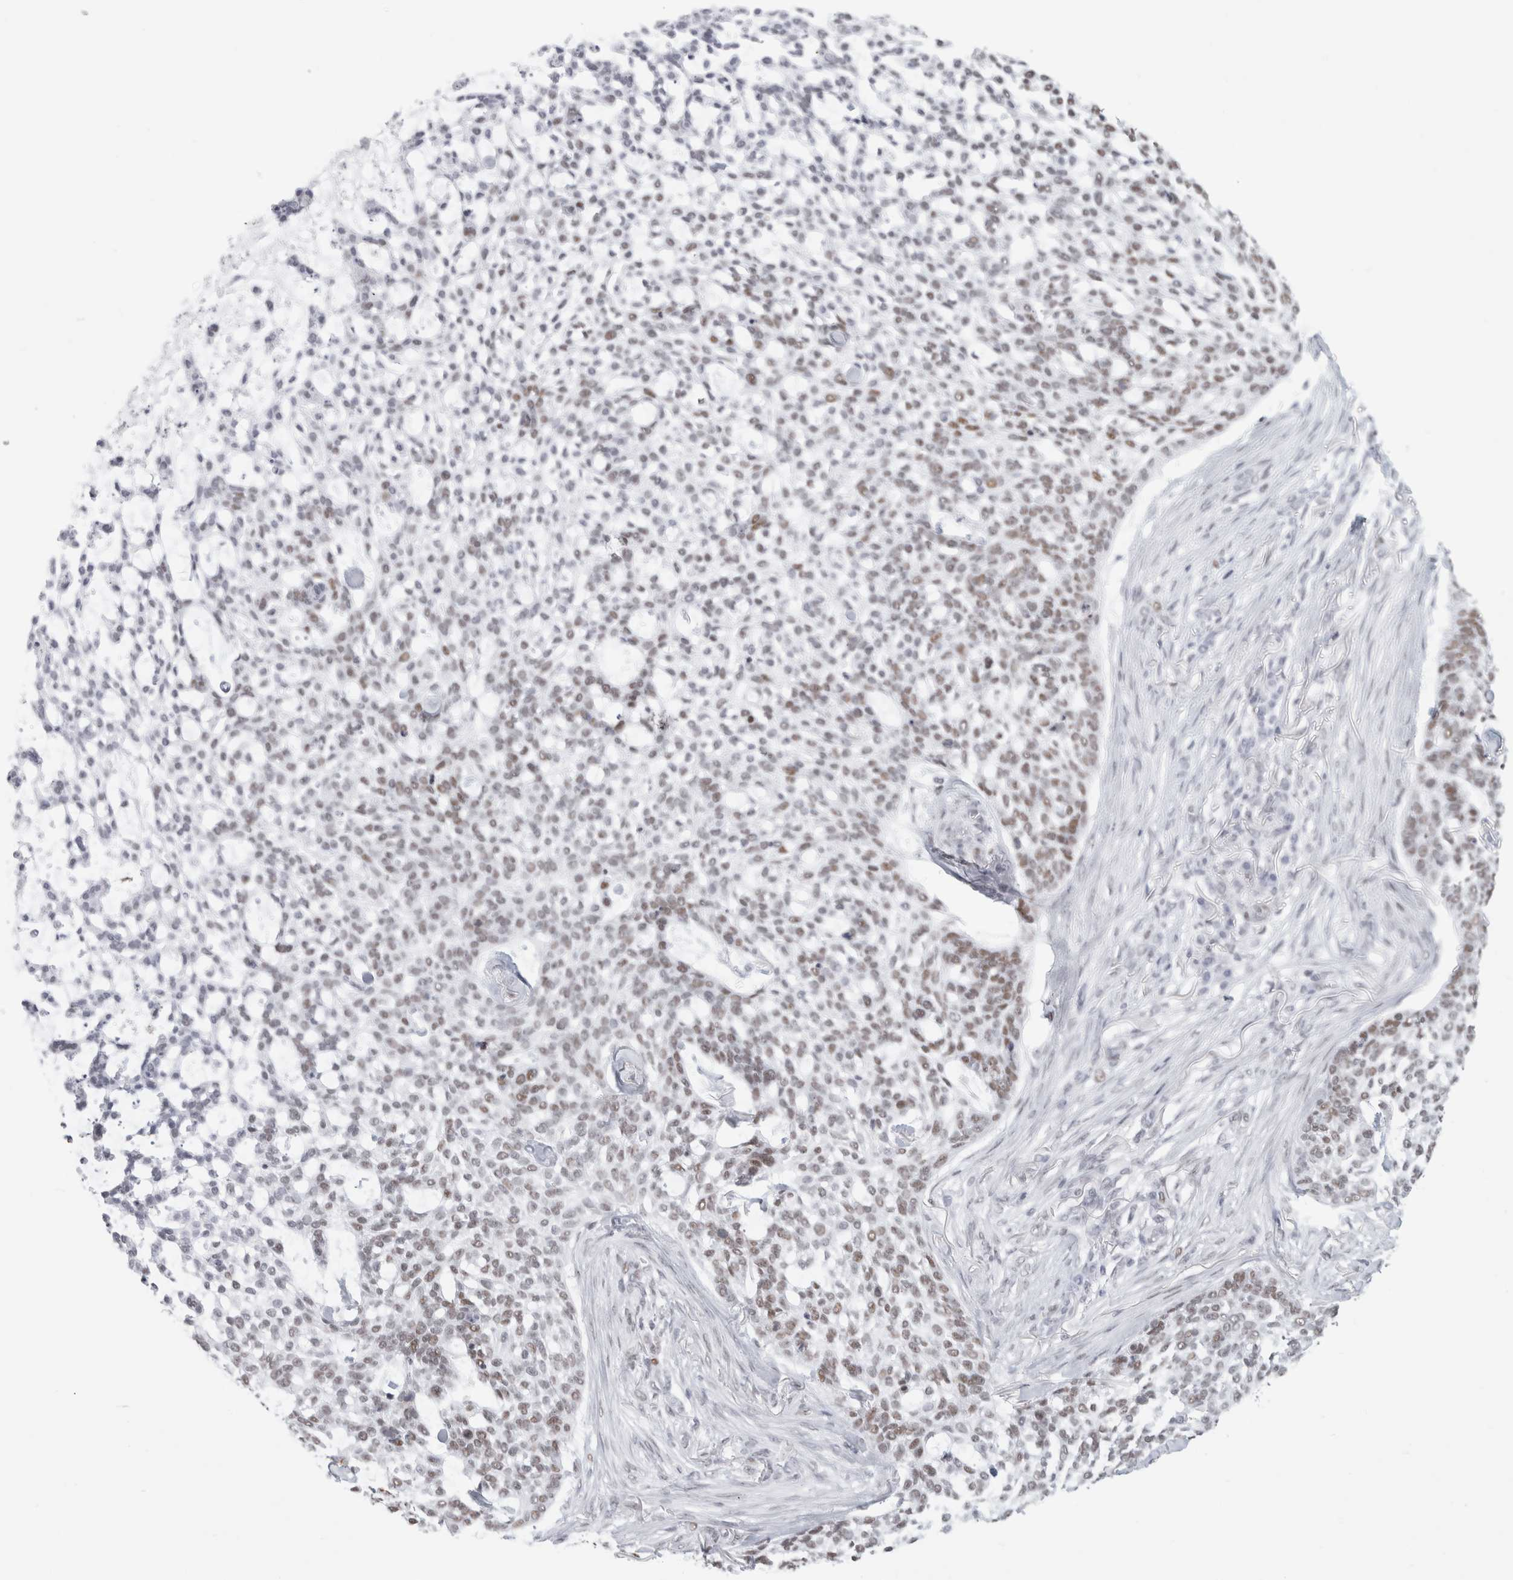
{"staining": {"intensity": "moderate", "quantity": ">75%", "location": "nuclear"}, "tissue": "skin cancer", "cell_type": "Tumor cells", "image_type": "cancer", "snomed": [{"axis": "morphology", "description": "Basal cell carcinoma"}, {"axis": "topography", "description": "Skin"}], "caption": "Skin cancer (basal cell carcinoma) stained with a brown dye reveals moderate nuclear positive positivity in about >75% of tumor cells.", "gene": "SMARCC1", "patient": {"sex": "female", "age": 64}}